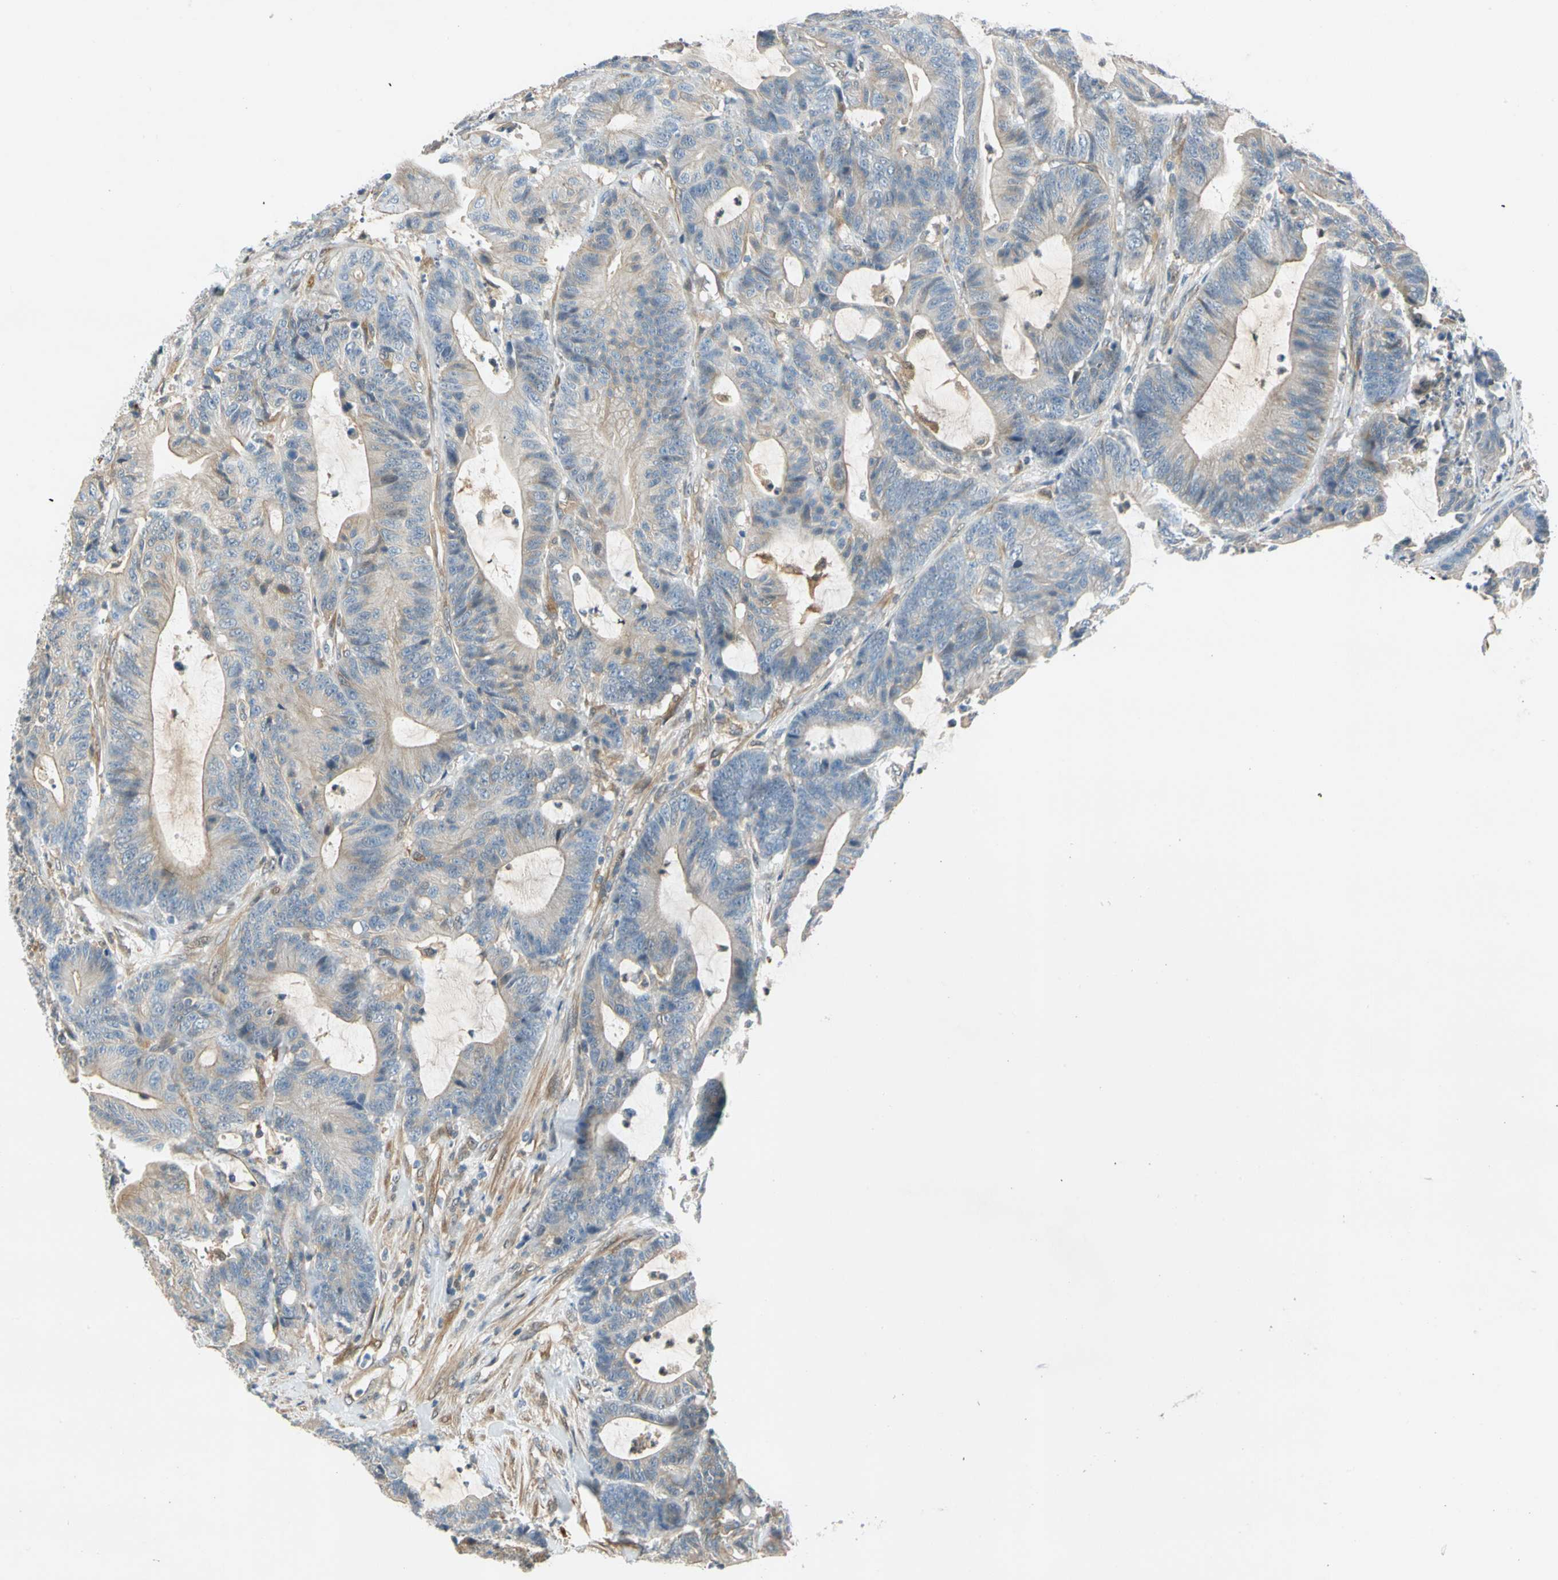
{"staining": {"intensity": "weak", "quantity": ">75%", "location": "cytoplasmic/membranous"}, "tissue": "colorectal cancer", "cell_type": "Tumor cells", "image_type": "cancer", "snomed": [{"axis": "morphology", "description": "Adenocarcinoma, NOS"}, {"axis": "topography", "description": "Colon"}], "caption": "Adenocarcinoma (colorectal) tissue reveals weak cytoplasmic/membranous staining in about >75% of tumor cells, visualized by immunohistochemistry.", "gene": "WIPI1", "patient": {"sex": "female", "age": 84}}